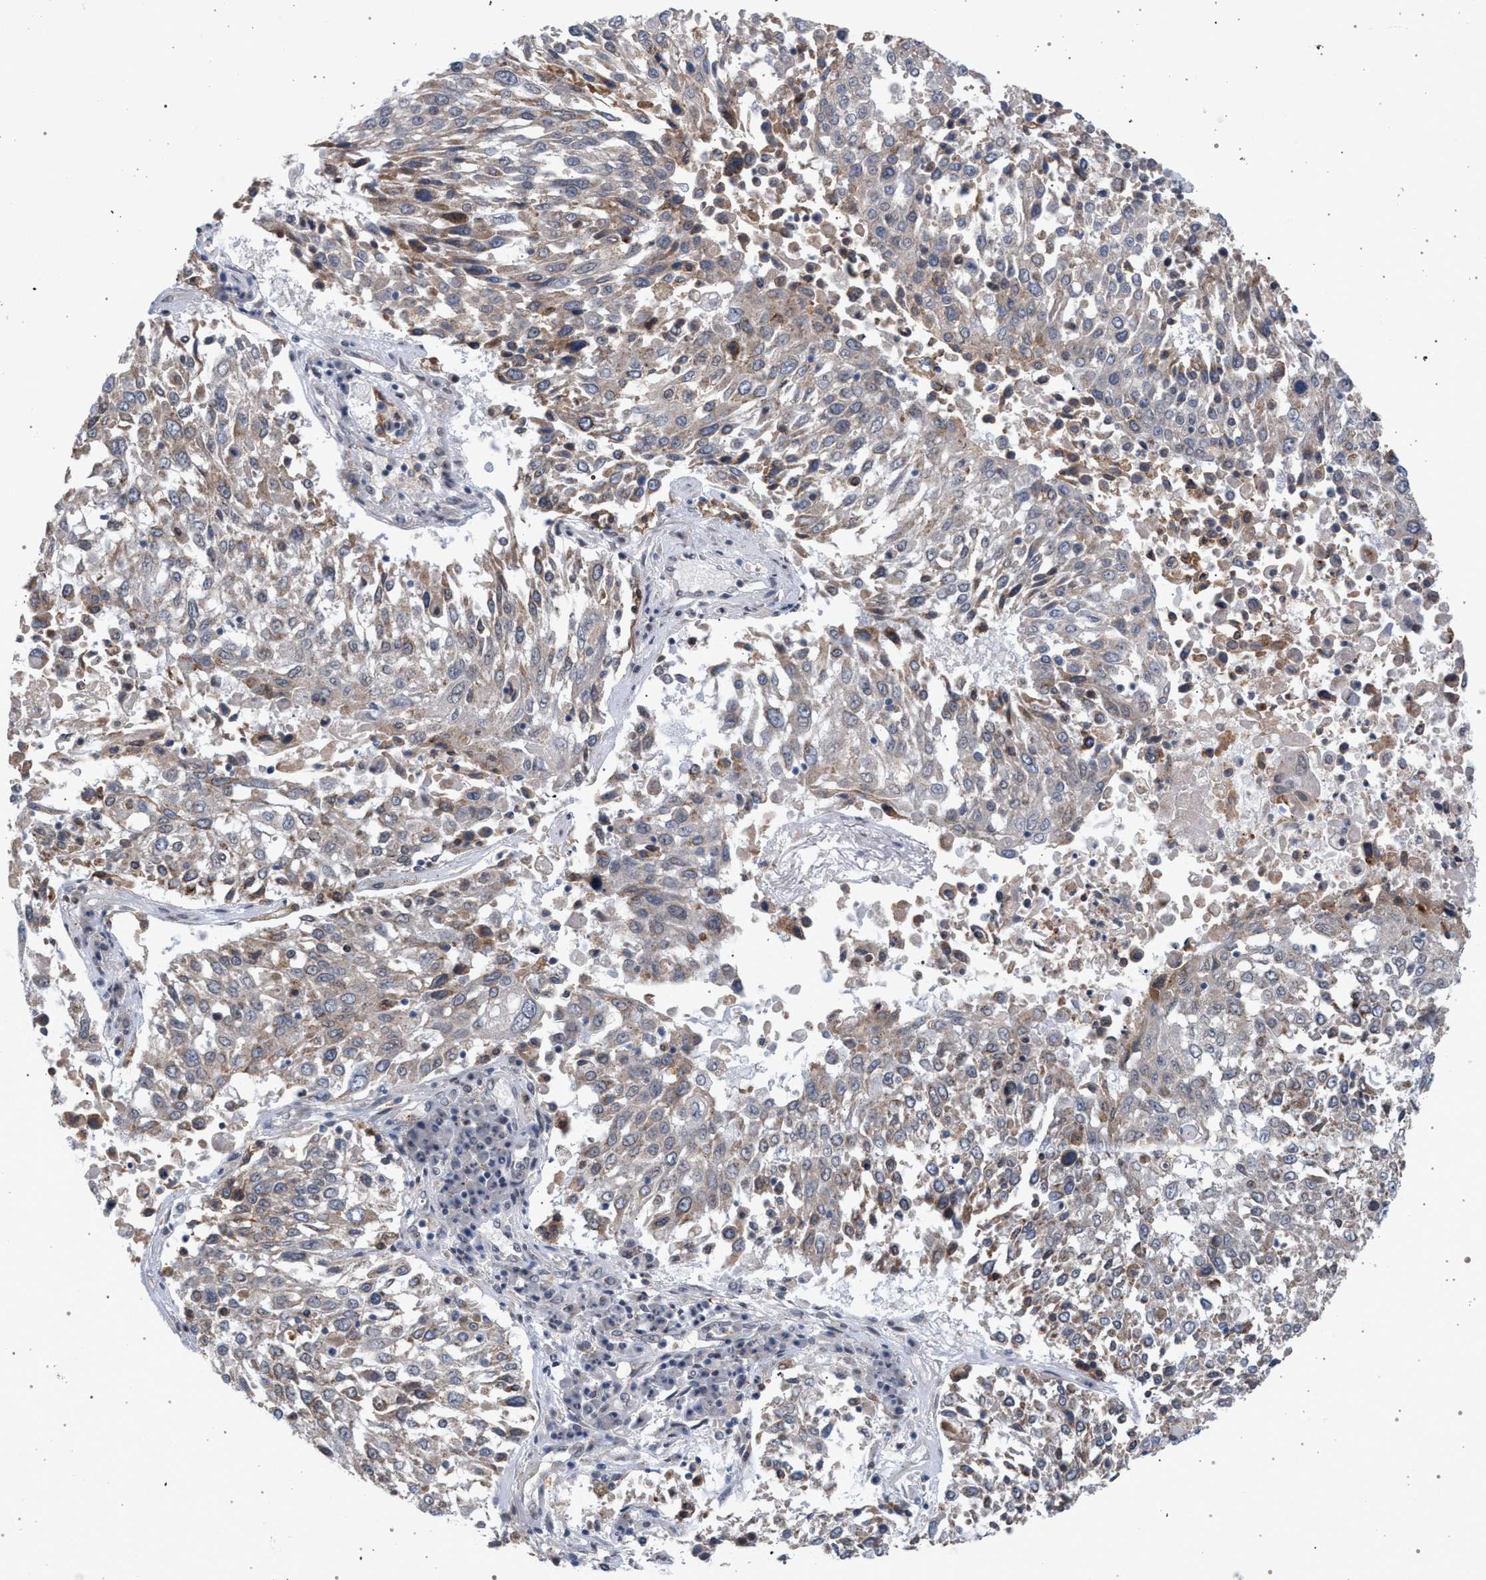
{"staining": {"intensity": "weak", "quantity": ">75%", "location": "cytoplasmic/membranous"}, "tissue": "lung cancer", "cell_type": "Tumor cells", "image_type": "cancer", "snomed": [{"axis": "morphology", "description": "Squamous cell carcinoma, NOS"}, {"axis": "topography", "description": "Lung"}], "caption": "This is an image of immunohistochemistry (IHC) staining of lung cancer (squamous cell carcinoma), which shows weak positivity in the cytoplasmic/membranous of tumor cells.", "gene": "ARPC5L", "patient": {"sex": "male", "age": 65}}